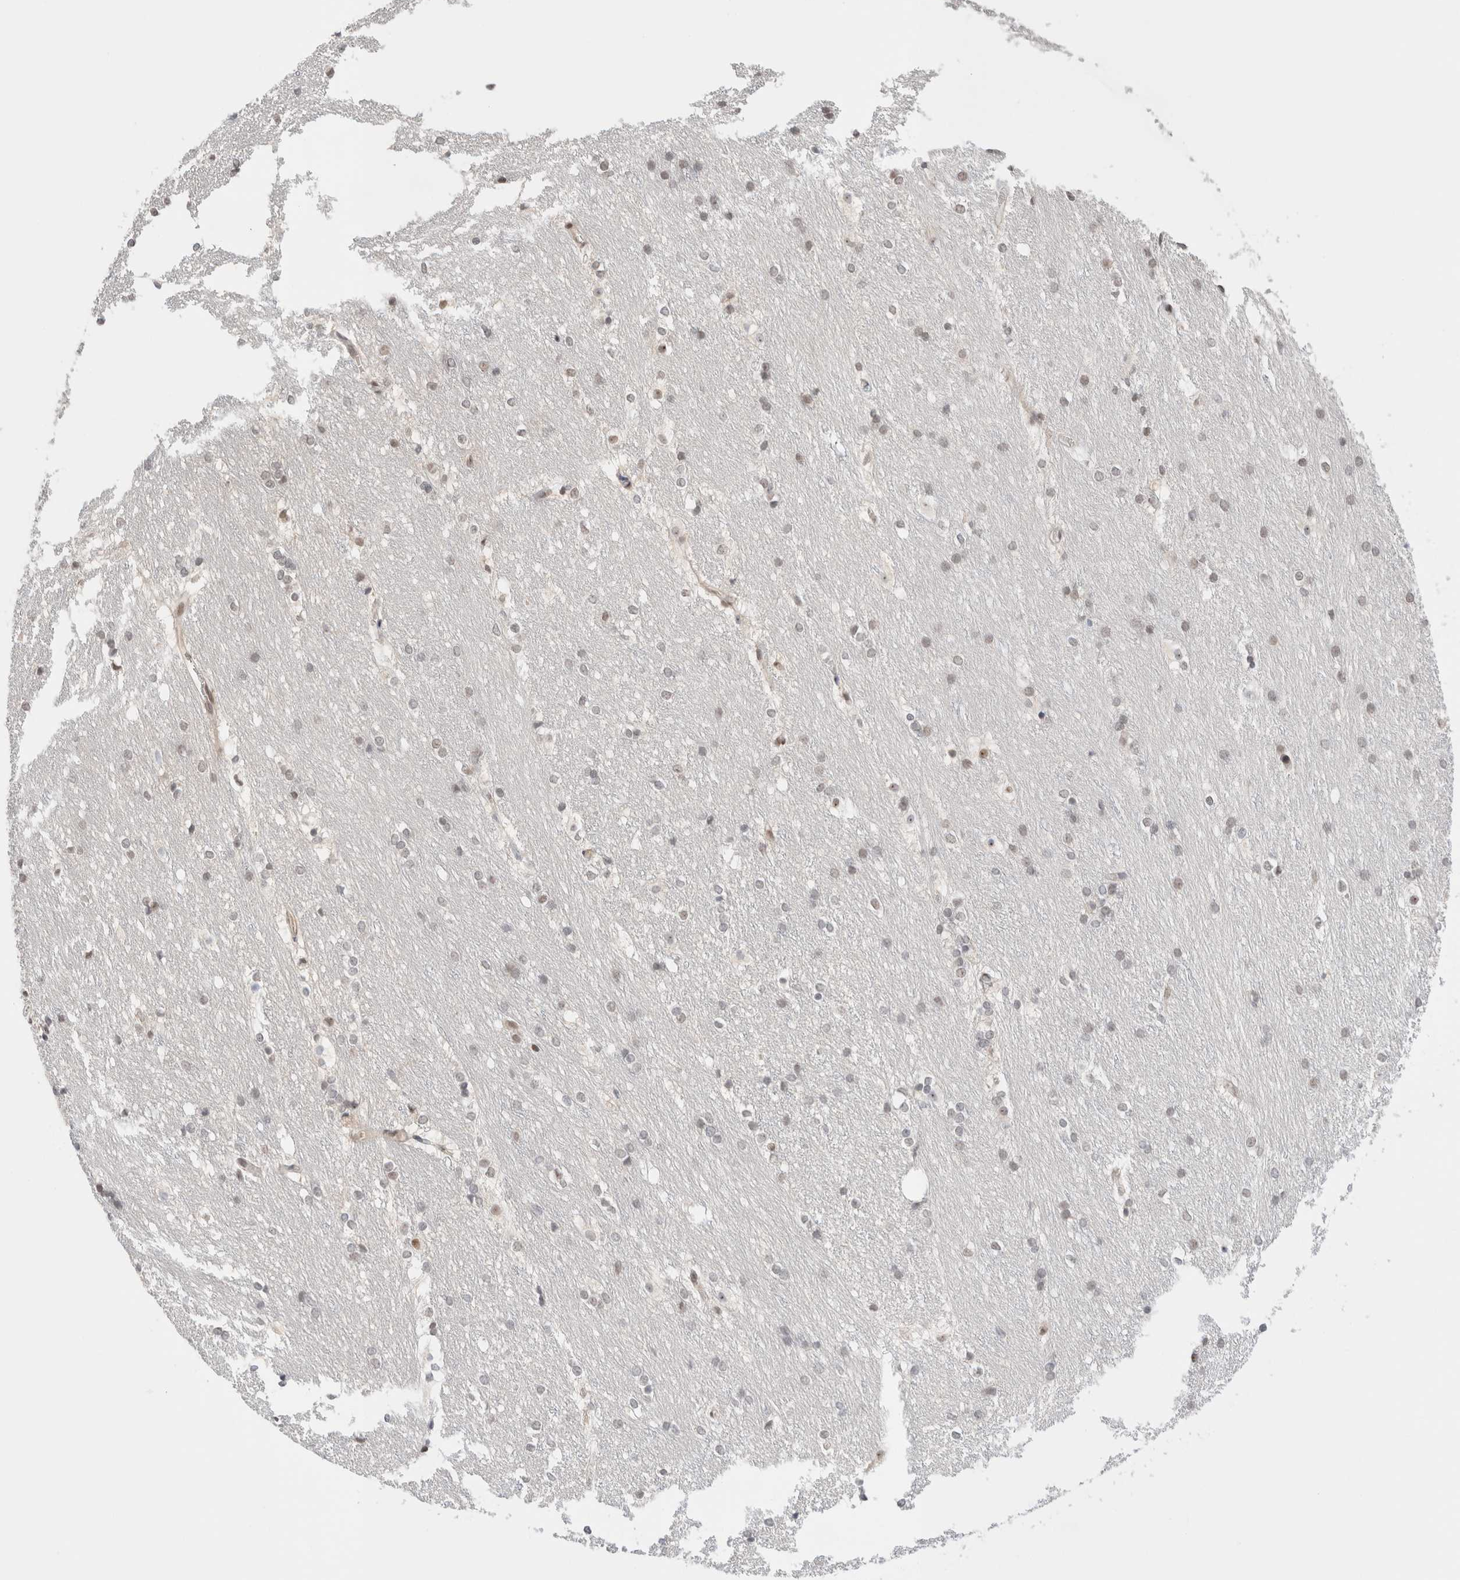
{"staining": {"intensity": "weak", "quantity": "<25%", "location": "nuclear"}, "tissue": "caudate", "cell_type": "Glial cells", "image_type": "normal", "snomed": [{"axis": "morphology", "description": "Normal tissue, NOS"}, {"axis": "topography", "description": "Lateral ventricle wall"}], "caption": "Caudate was stained to show a protein in brown. There is no significant expression in glial cells. The staining is performed using DAB (3,3'-diaminobenzidine) brown chromogen with nuclei counter-stained in using hematoxylin.", "gene": "GATAD2A", "patient": {"sex": "female", "age": 19}}